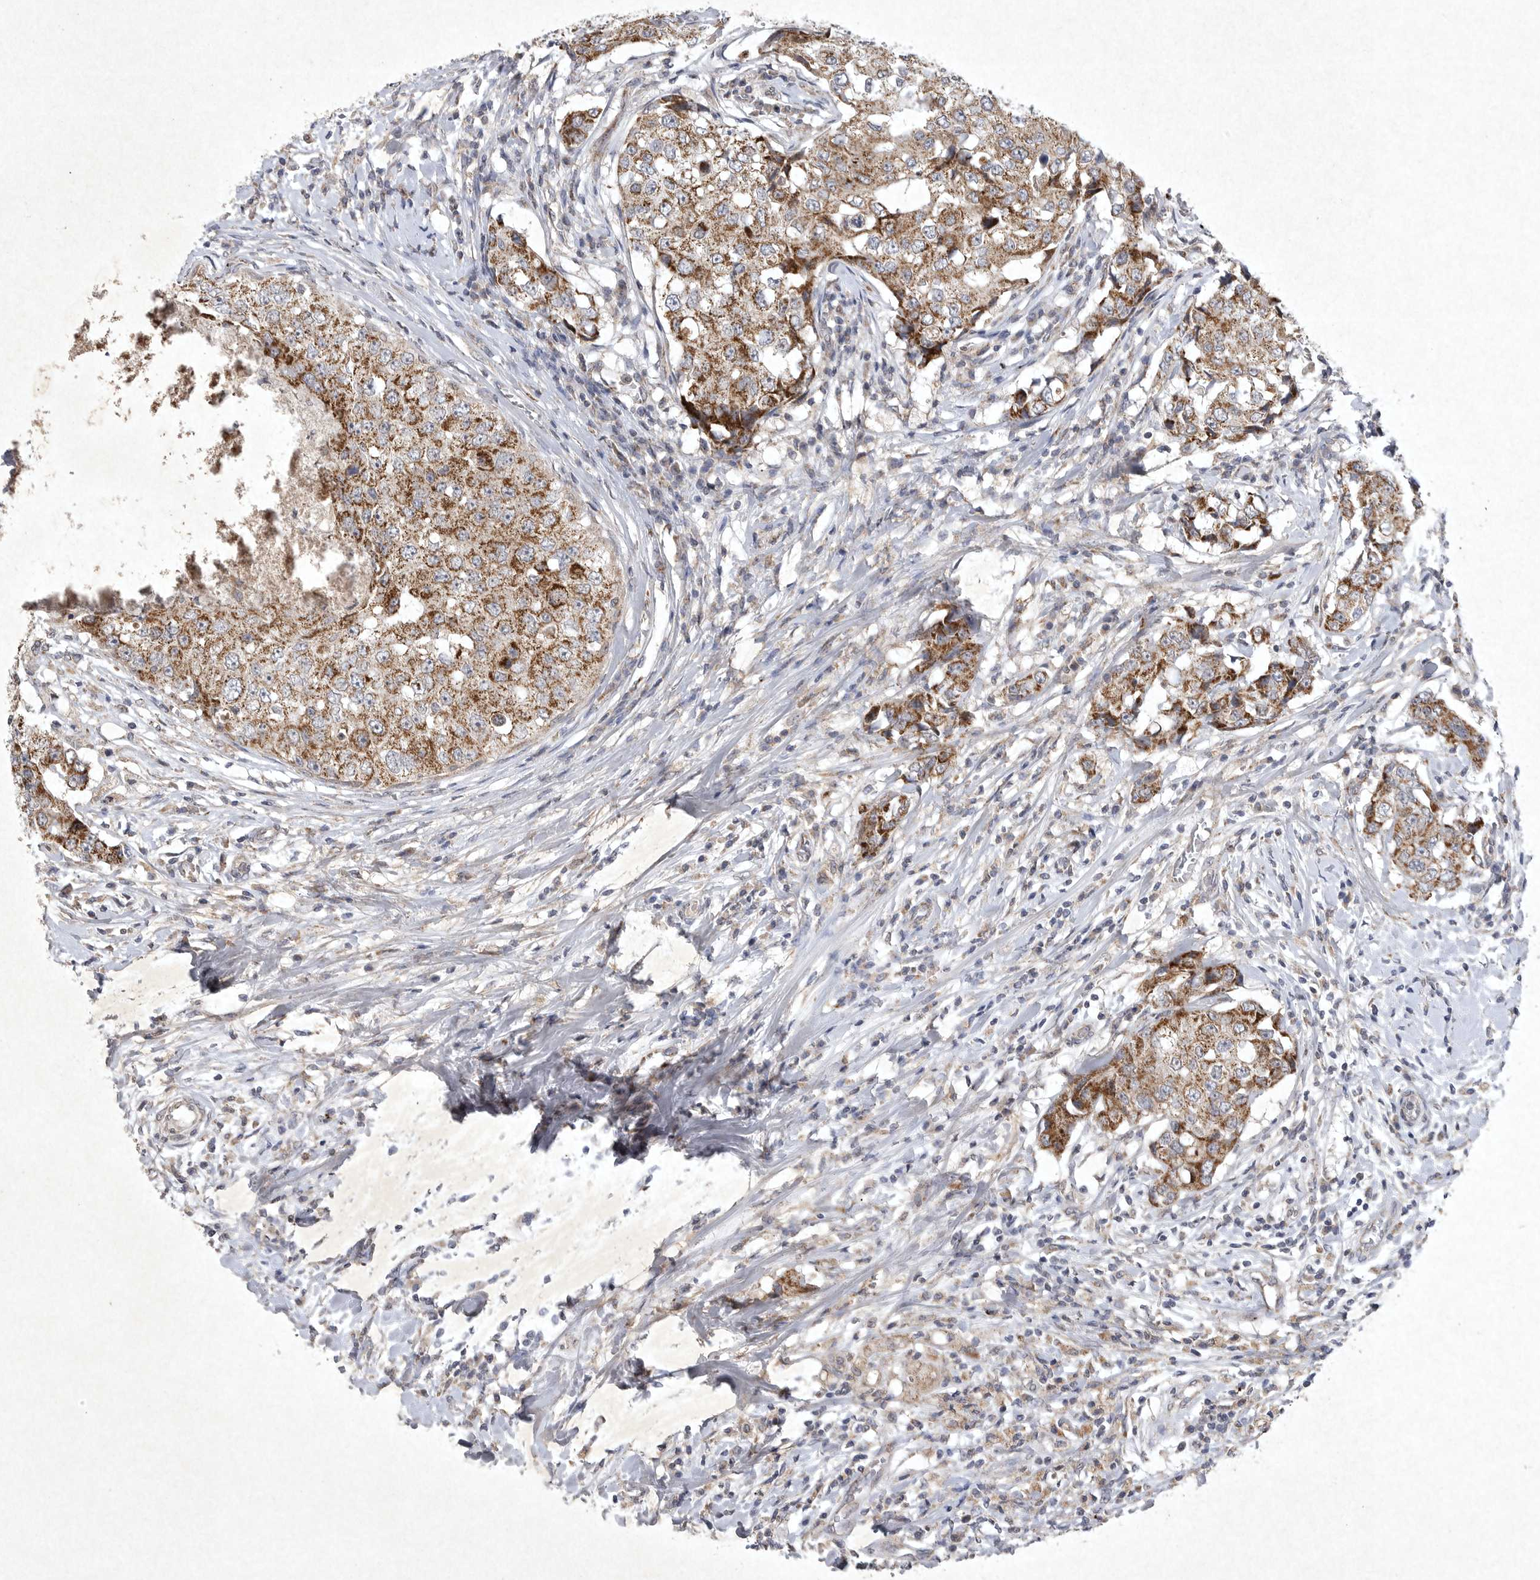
{"staining": {"intensity": "strong", "quantity": ">75%", "location": "cytoplasmic/membranous"}, "tissue": "breast cancer", "cell_type": "Tumor cells", "image_type": "cancer", "snomed": [{"axis": "morphology", "description": "Duct carcinoma"}, {"axis": "topography", "description": "Breast"}], "caption": "About >75% of tumor cells in human breast cancer display strong cytoplasmic/membranous protein expression as visualized by brown immunohistochemical staining.", "gene": "DDR1", "patient": {"sex": "female", "age": 27}}